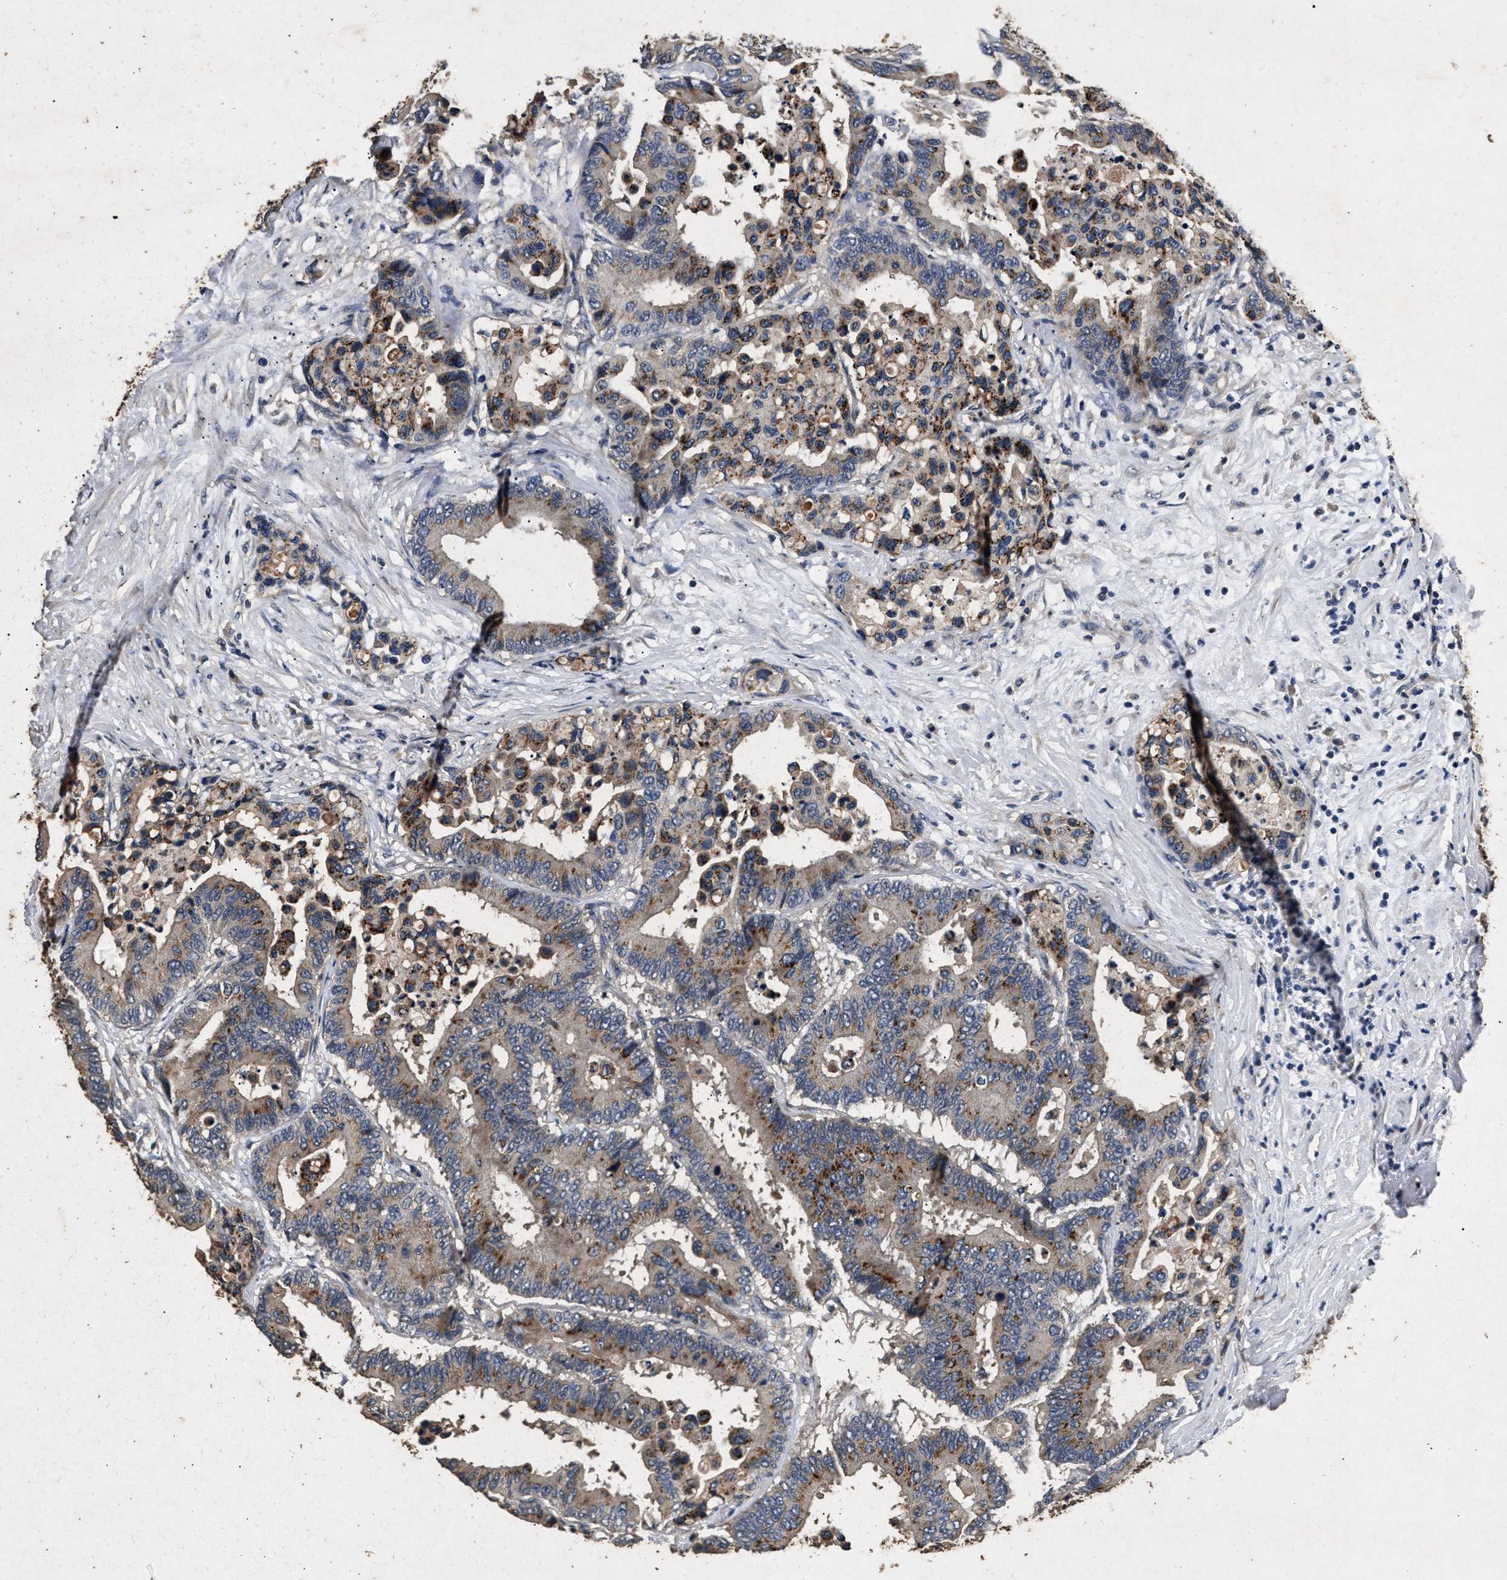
{"staining": {"intensity": "moderate", "quantity": ">75%", "location": "cytoplasmic/membranous"}, "tissue": "colorectal cancer", "cell_type": "Tumor cells", "image_type": "cancer", "snomed": [{"axis": "morphology", "description": "Normal tissue, NOS"}, {"axis": "morphology", "description": "Adenocarcinoma, NOS"}, {"axis": "topography", "description": "Colon"}], "caption": "Adenocarcinoma (colorectal) stained with a protein marker exhibits moderate staining in tumor cells.", "gene": "PPP1CC", "patient": {"sex": "male", "age": 82}}